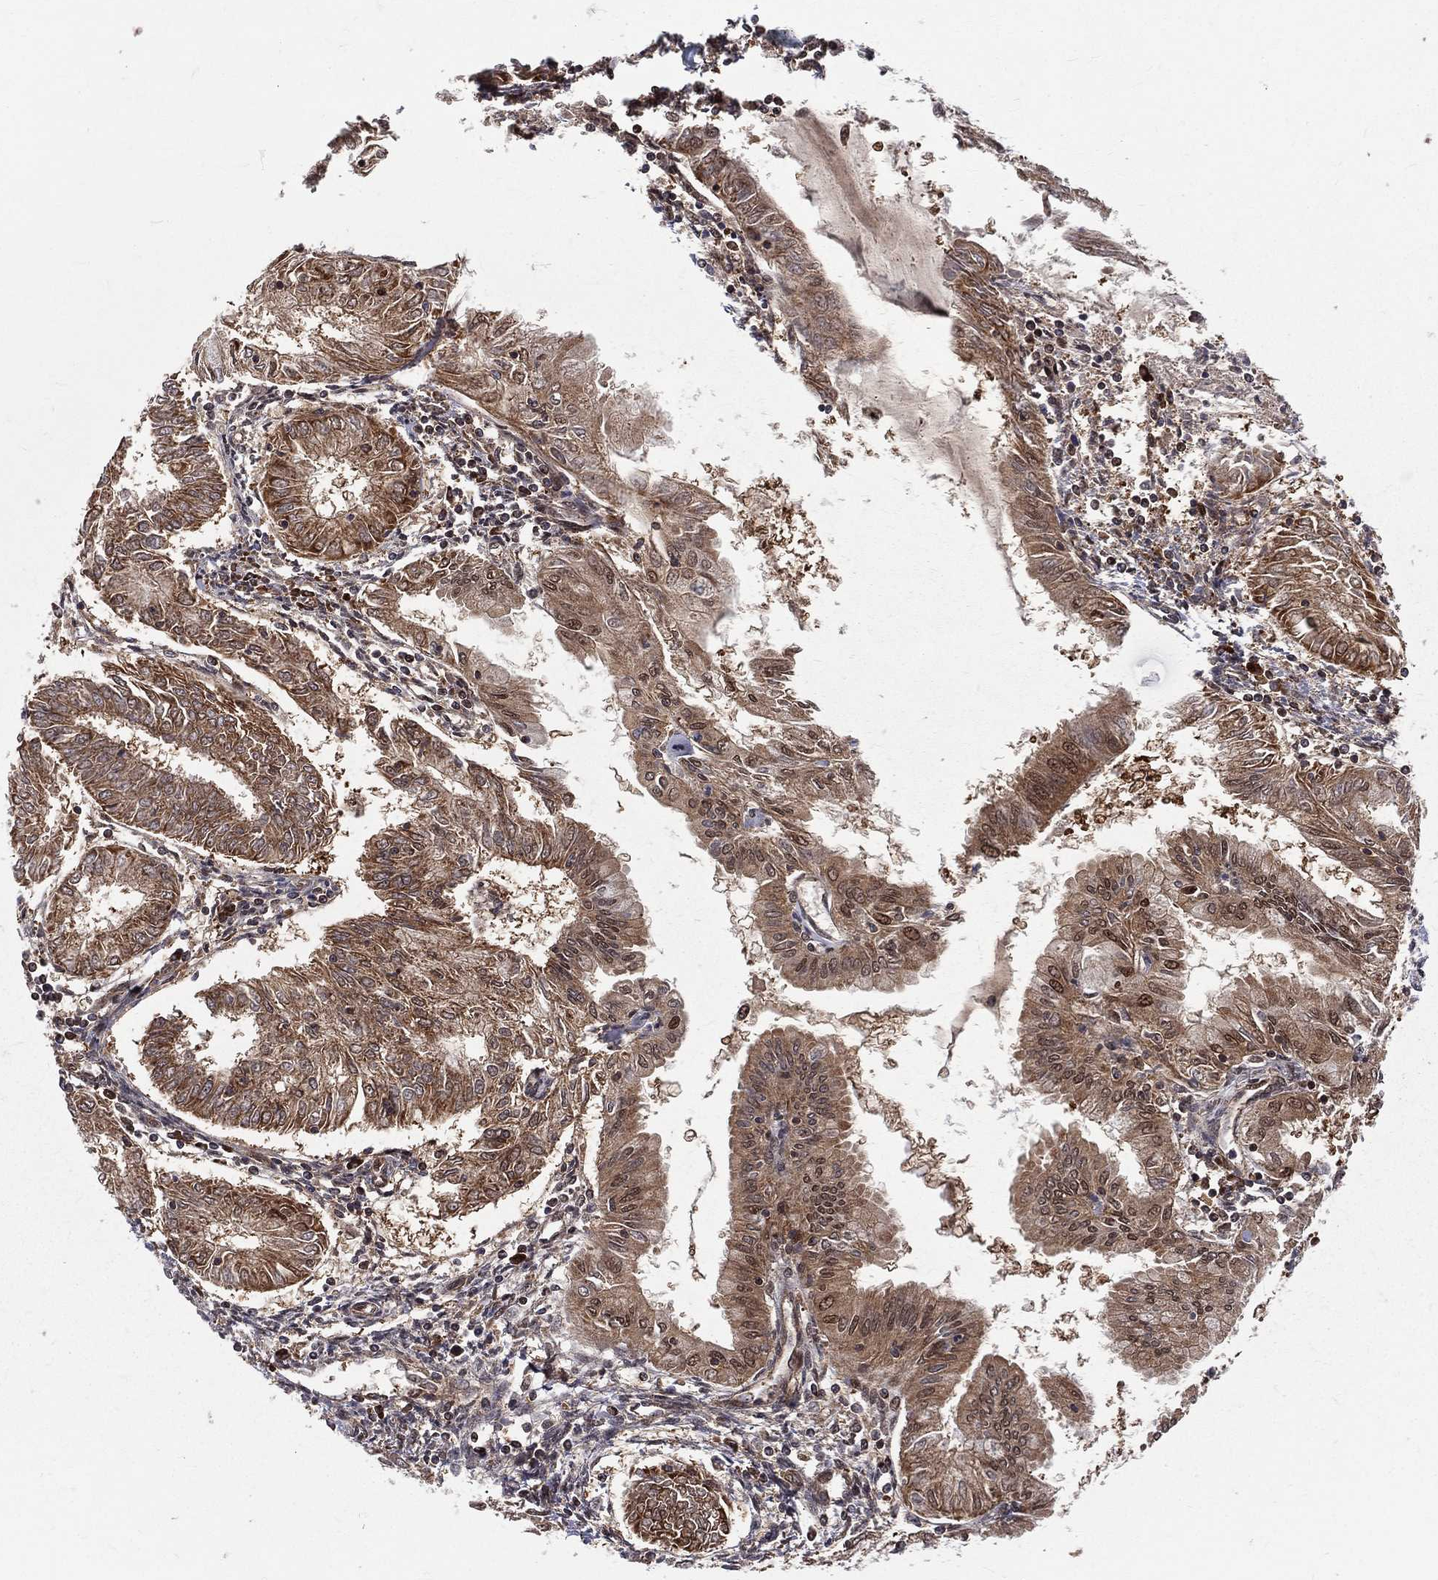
{"staining": {"intensity": "moderate", "quantity": "25%-75%", "location": "cytoplasmic/membranous,nuclear"}, "tissue": "endometrial cancer", "cell_type": "Tumor cells", "image_type": "cancer", "snomed": [{"axis": "morphology", "description": "Adenocarcinoma, NOS"}, {"axis": "topography", "description": "Endometrium"}], "caption": "An image of endometrial cancer (adenocarcinoma) stained for a protein reveals moderate cytoplasmic/membranous and nuclear brown staining in tumor cells.", "gene": "MDM2", "patient": {"sex": "female", "age": 68}}